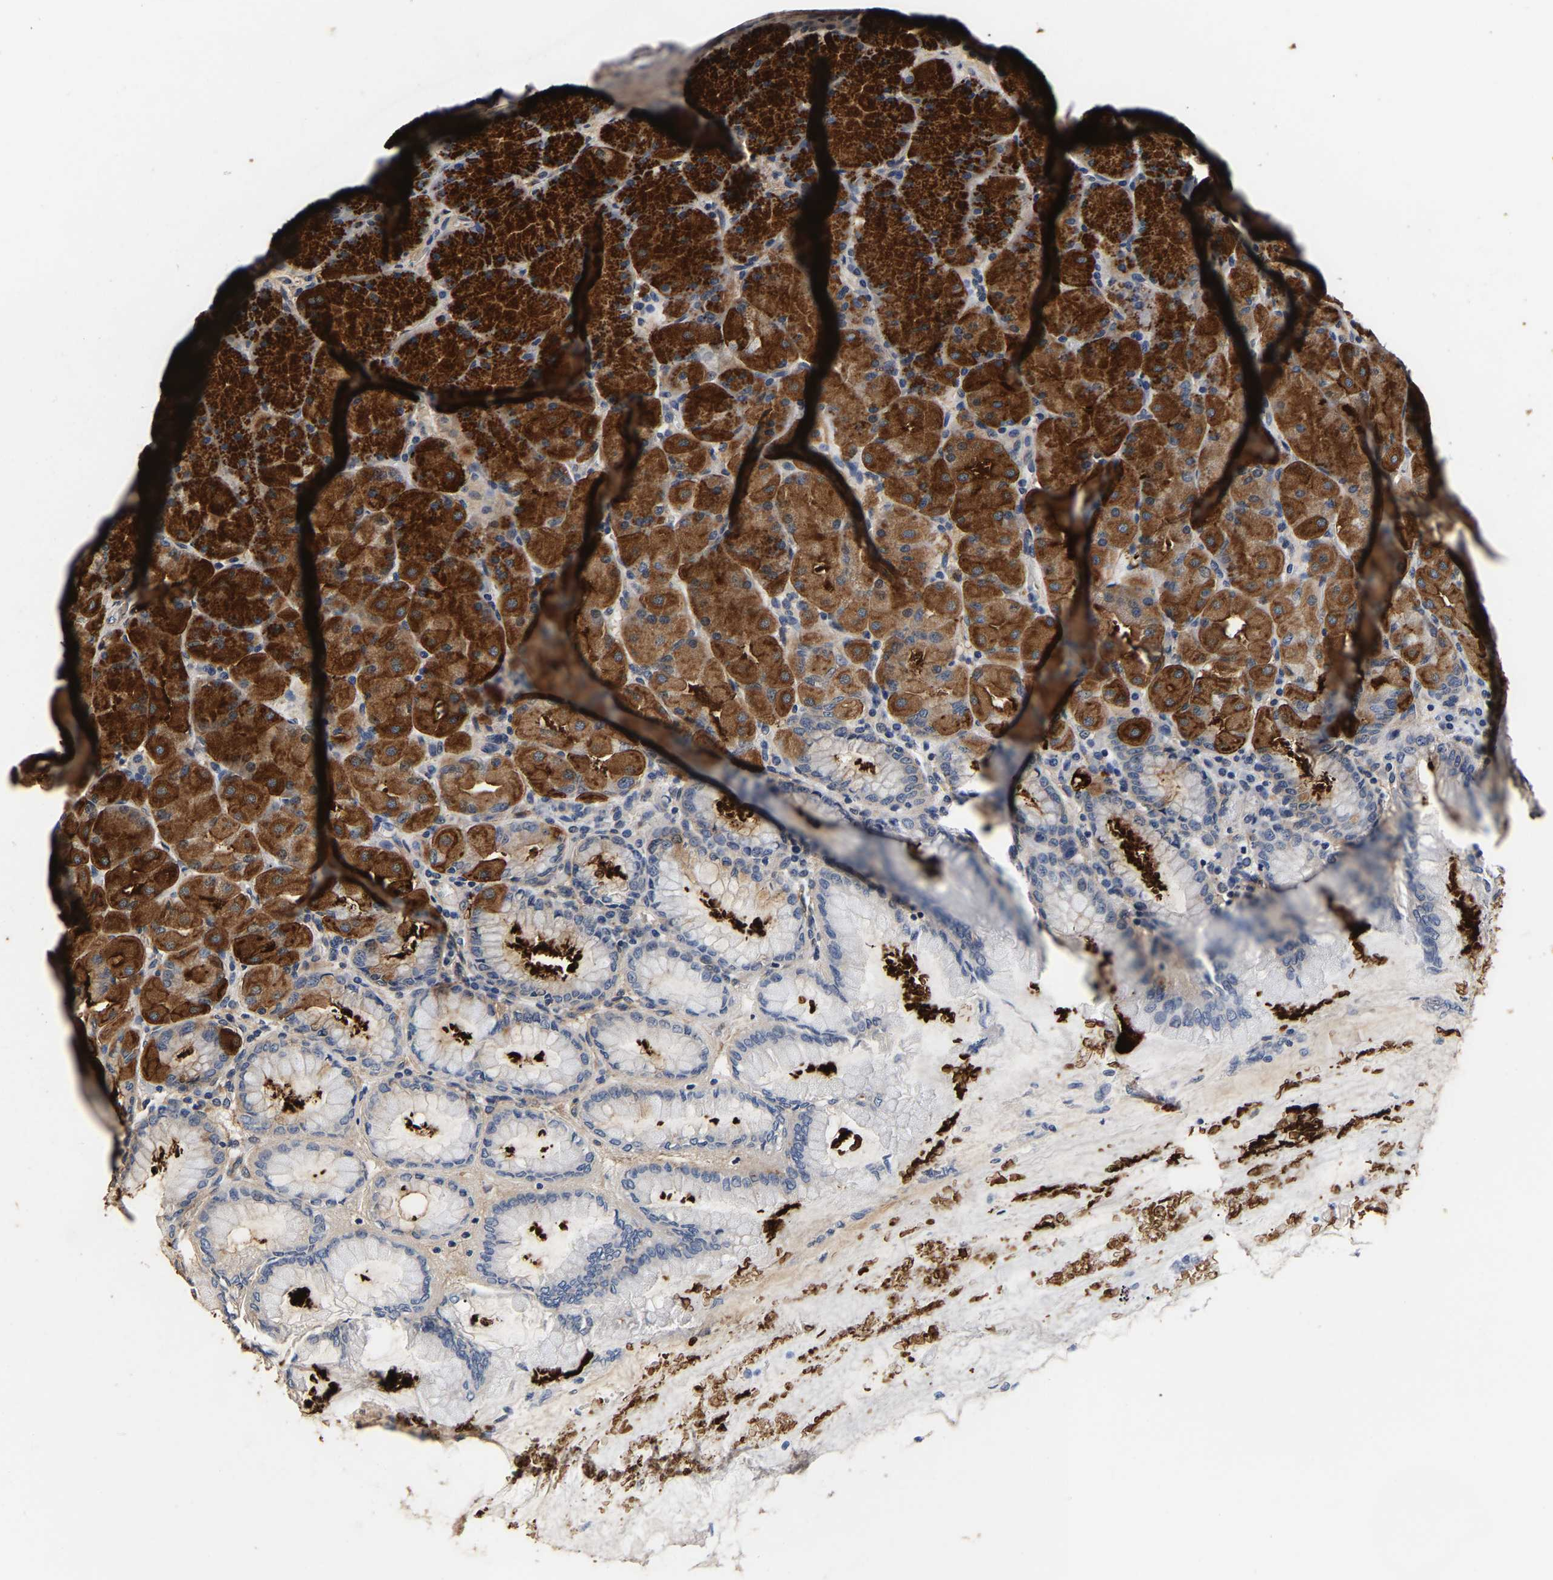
{"staining": {"intensity": "strong", "quantity": "25%-75%", "location": "cytoplasmic/membranous"}, "tissue": "stomach", "cell_type": "Glandular cells", "image_type": "normal", "snomed": [{"axis": "morphology", "description": "Normal tissue, NOS"}, {"axis": "topography", "description": "Stomach, upper"}], "caption": "Strong cytoplasmic/membranous staining for a protein is appreciated in approximately 25%-75% of glandular cells of unremarkable stomach using immunohistochemistry.", "gene": "RUVBL1", "patient": {"sex": "female", "age": 56}}